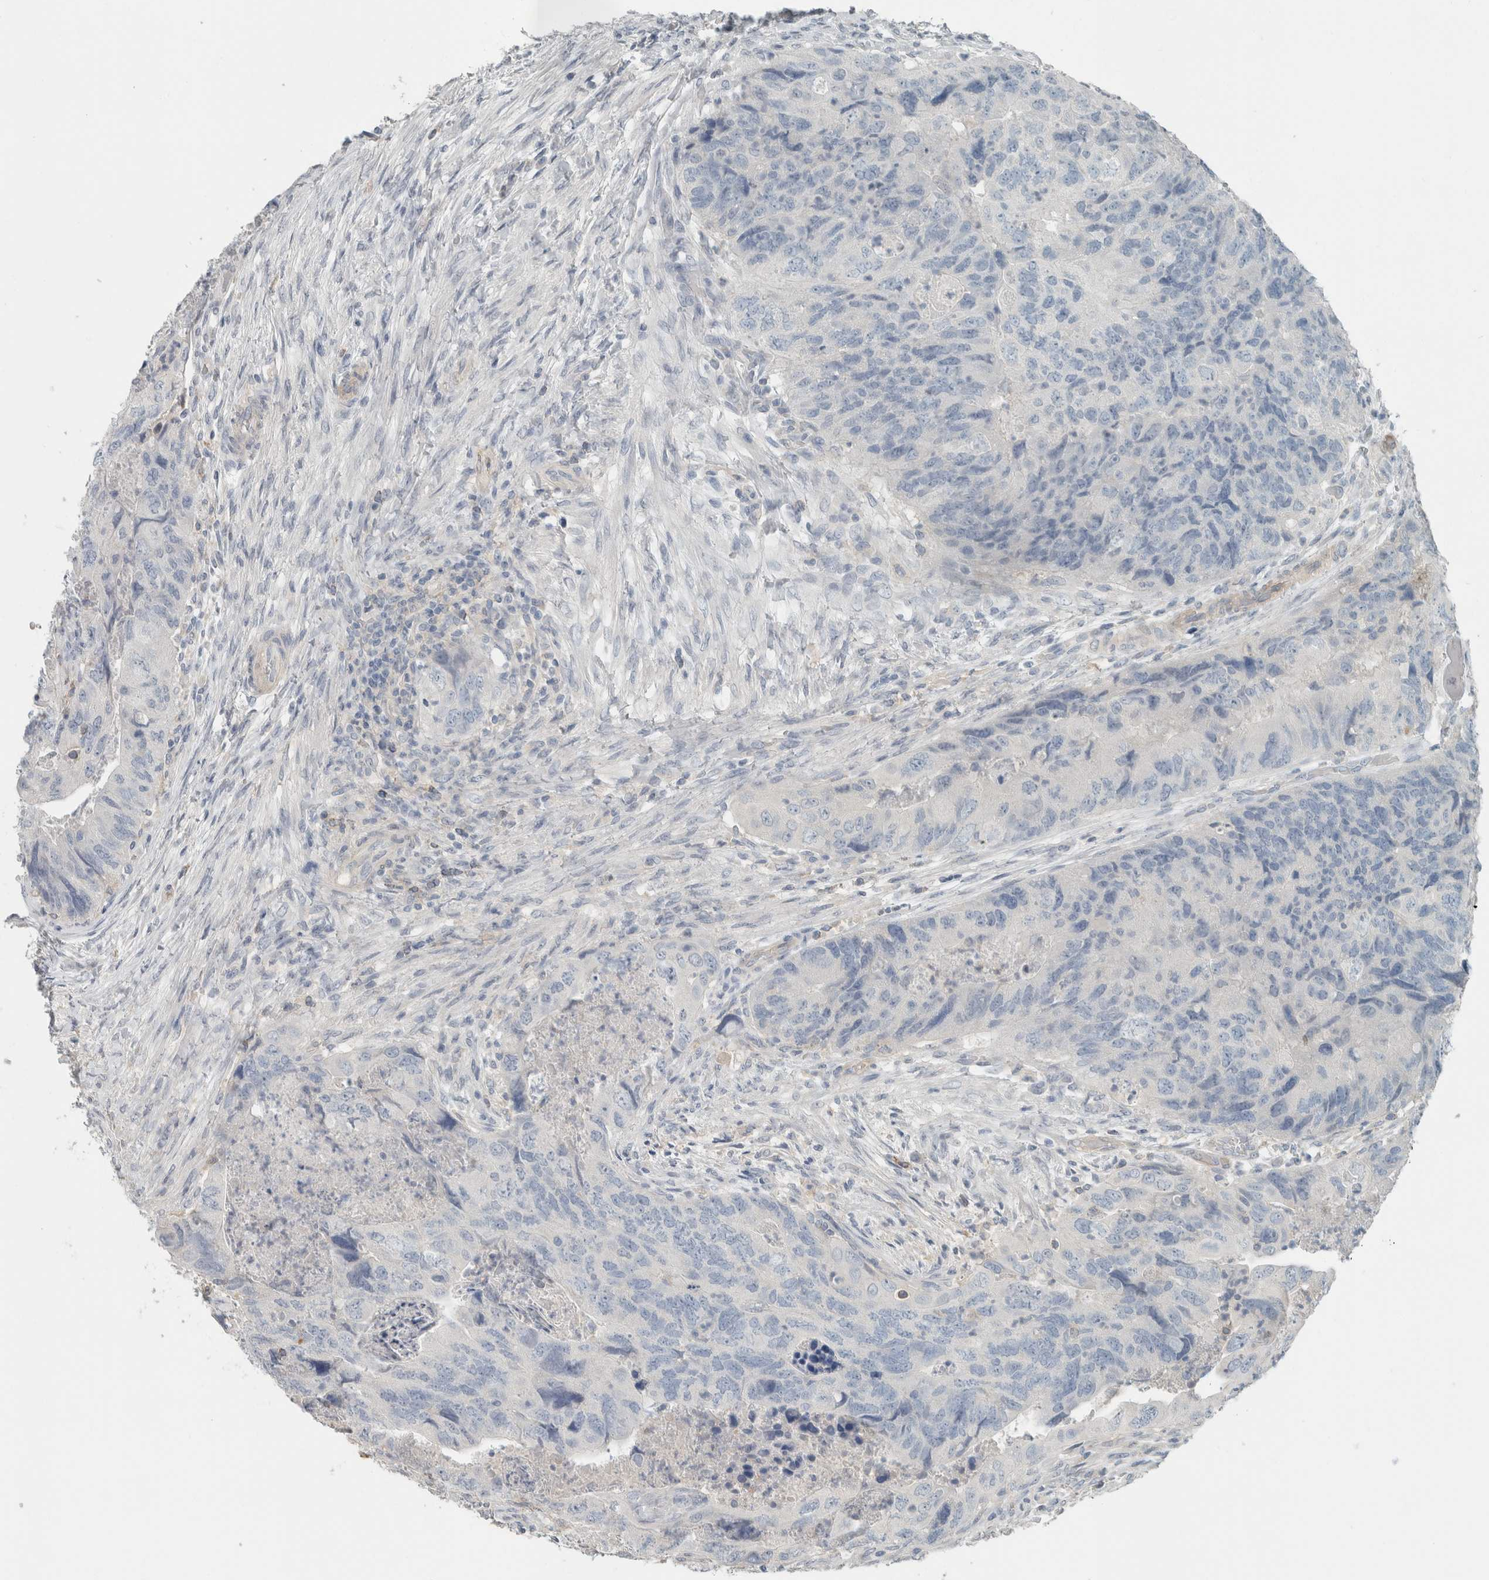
{"staining": {"intensity": "negative", "quantity": "none", "location": "none"}, "tissue": "colorectal cancer", "cell_type": "Tumor cells", "image_type": "cancer", "snomed": [{"axis": "morphology", "description": "Adenocarcinoma, NOS"}, {"axis": "topography", "description": "Rectum"}], "caption": "High magnification brightfield microscopy of colorectal cancer stained with DAB (brown) and counterstained with hematoxylin (blue): tumor cells show no significant staining. Brightfield microscopy of immunohistochemistry (IHC) stained with DAB (3,3'-diaminobenzidine) (brown) and hematoxylin (blue), captured at high magnification.", "gene": "SCIN", "patient": {"sex": "male", "age": 63}}